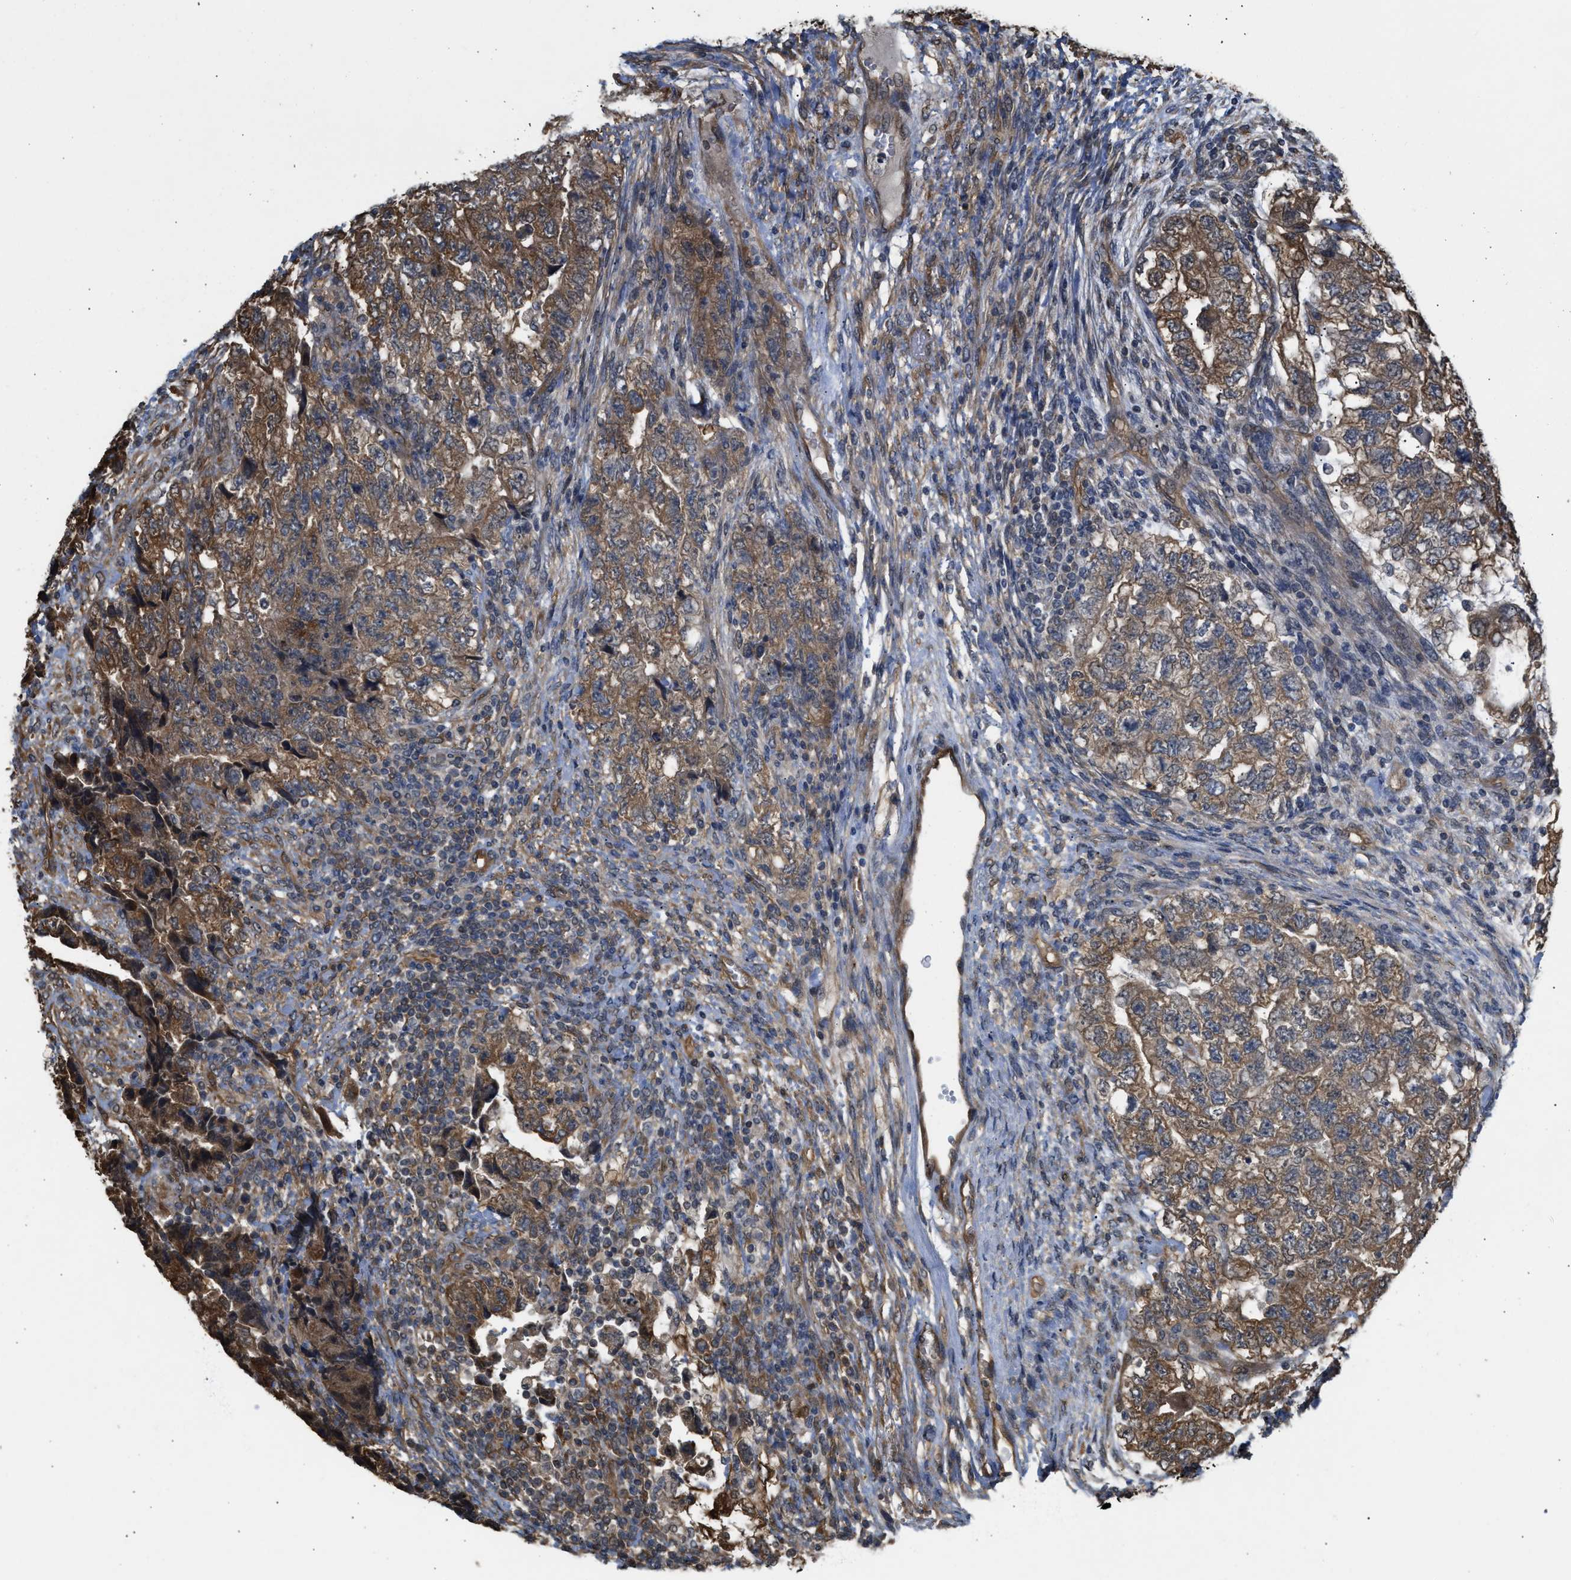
{"staining": {"intensity": "moderate", "quantity": ">75%", "location": "cytoplasmic/membranous"}, "tissue": "testis cancer", "cell_type": "Tumor cells", "image_type": "cancer", "snomed": [{"axis": "morphology", "description": "Carcinoma, Embryonal, NOS"}, {"axis": "topography", "description": "Testis"}], "caption": "Immunohistochemistry (IHC) (DAB) staining of testis embryonal carcinoma reveals moderate cytoplasmic/membranous protein expression in about >75% of tumor cells.", "gene": "BAG3", "patient": {"sex": "male", "age": 36}}